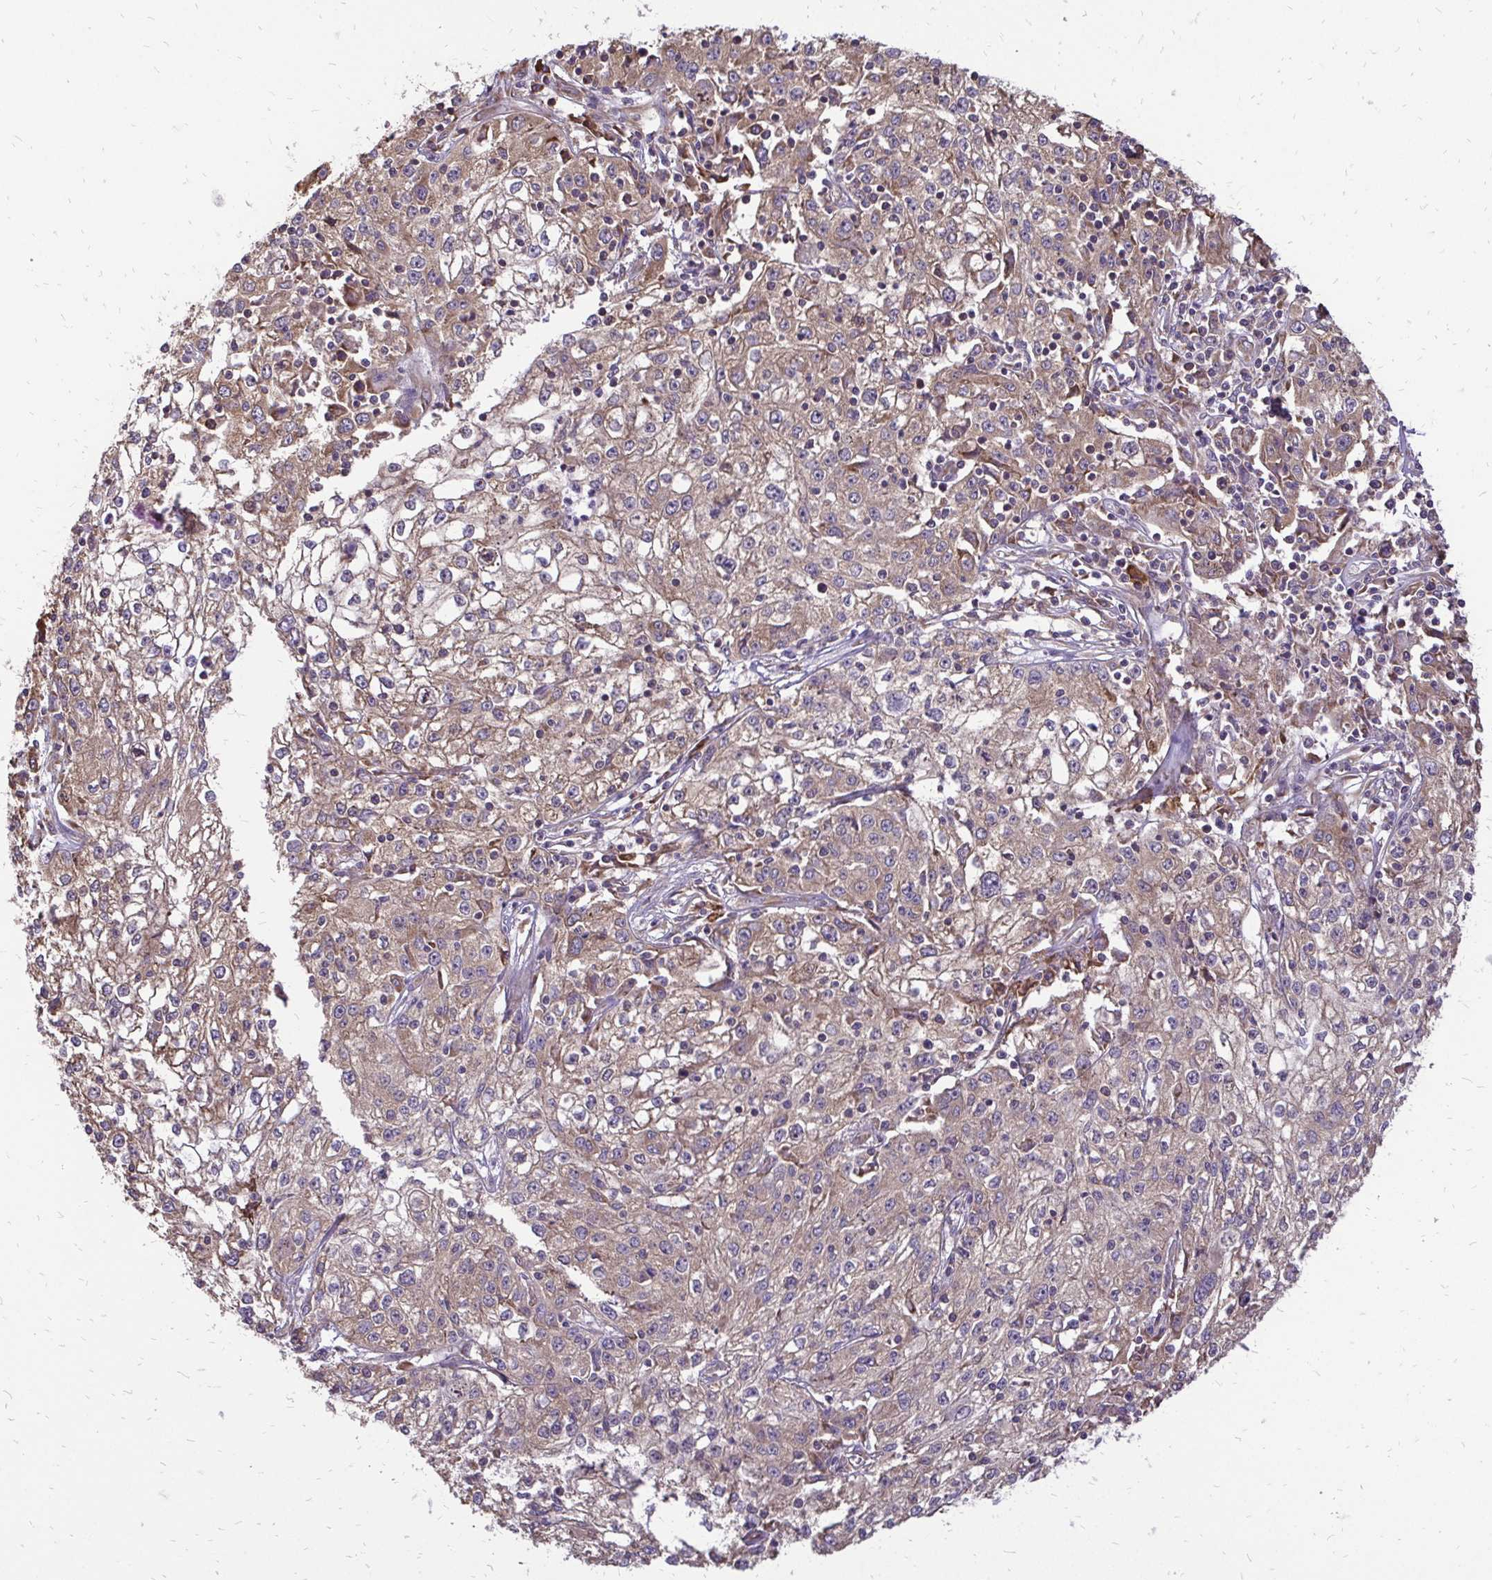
{"staining": {"intensity": "moderate", "quantity": ">75%", "location": "cytoplasmic/membranous"}, "tissue": "cervical cancer", "cell_type": "Tumor cells", "image_type": "cancer", "snomed": [{"axis": "morphology", "description": "Squamous cell carcinoma, NOS"}, {"axis": "topography", "description": "Cervix"}], "caption": "An immunohistochemistry image of neoplastic tissue is shown. Protein staining in brown labels moderate cytoplasmic/membranous positivity in squamous cell carcinoma (cervical) within tumor cells. (brown staining indicates protein expression, while blue staining denotes nuclei).", "gene": "RPS3", "patient": {"sex": "female", "age": 85}}